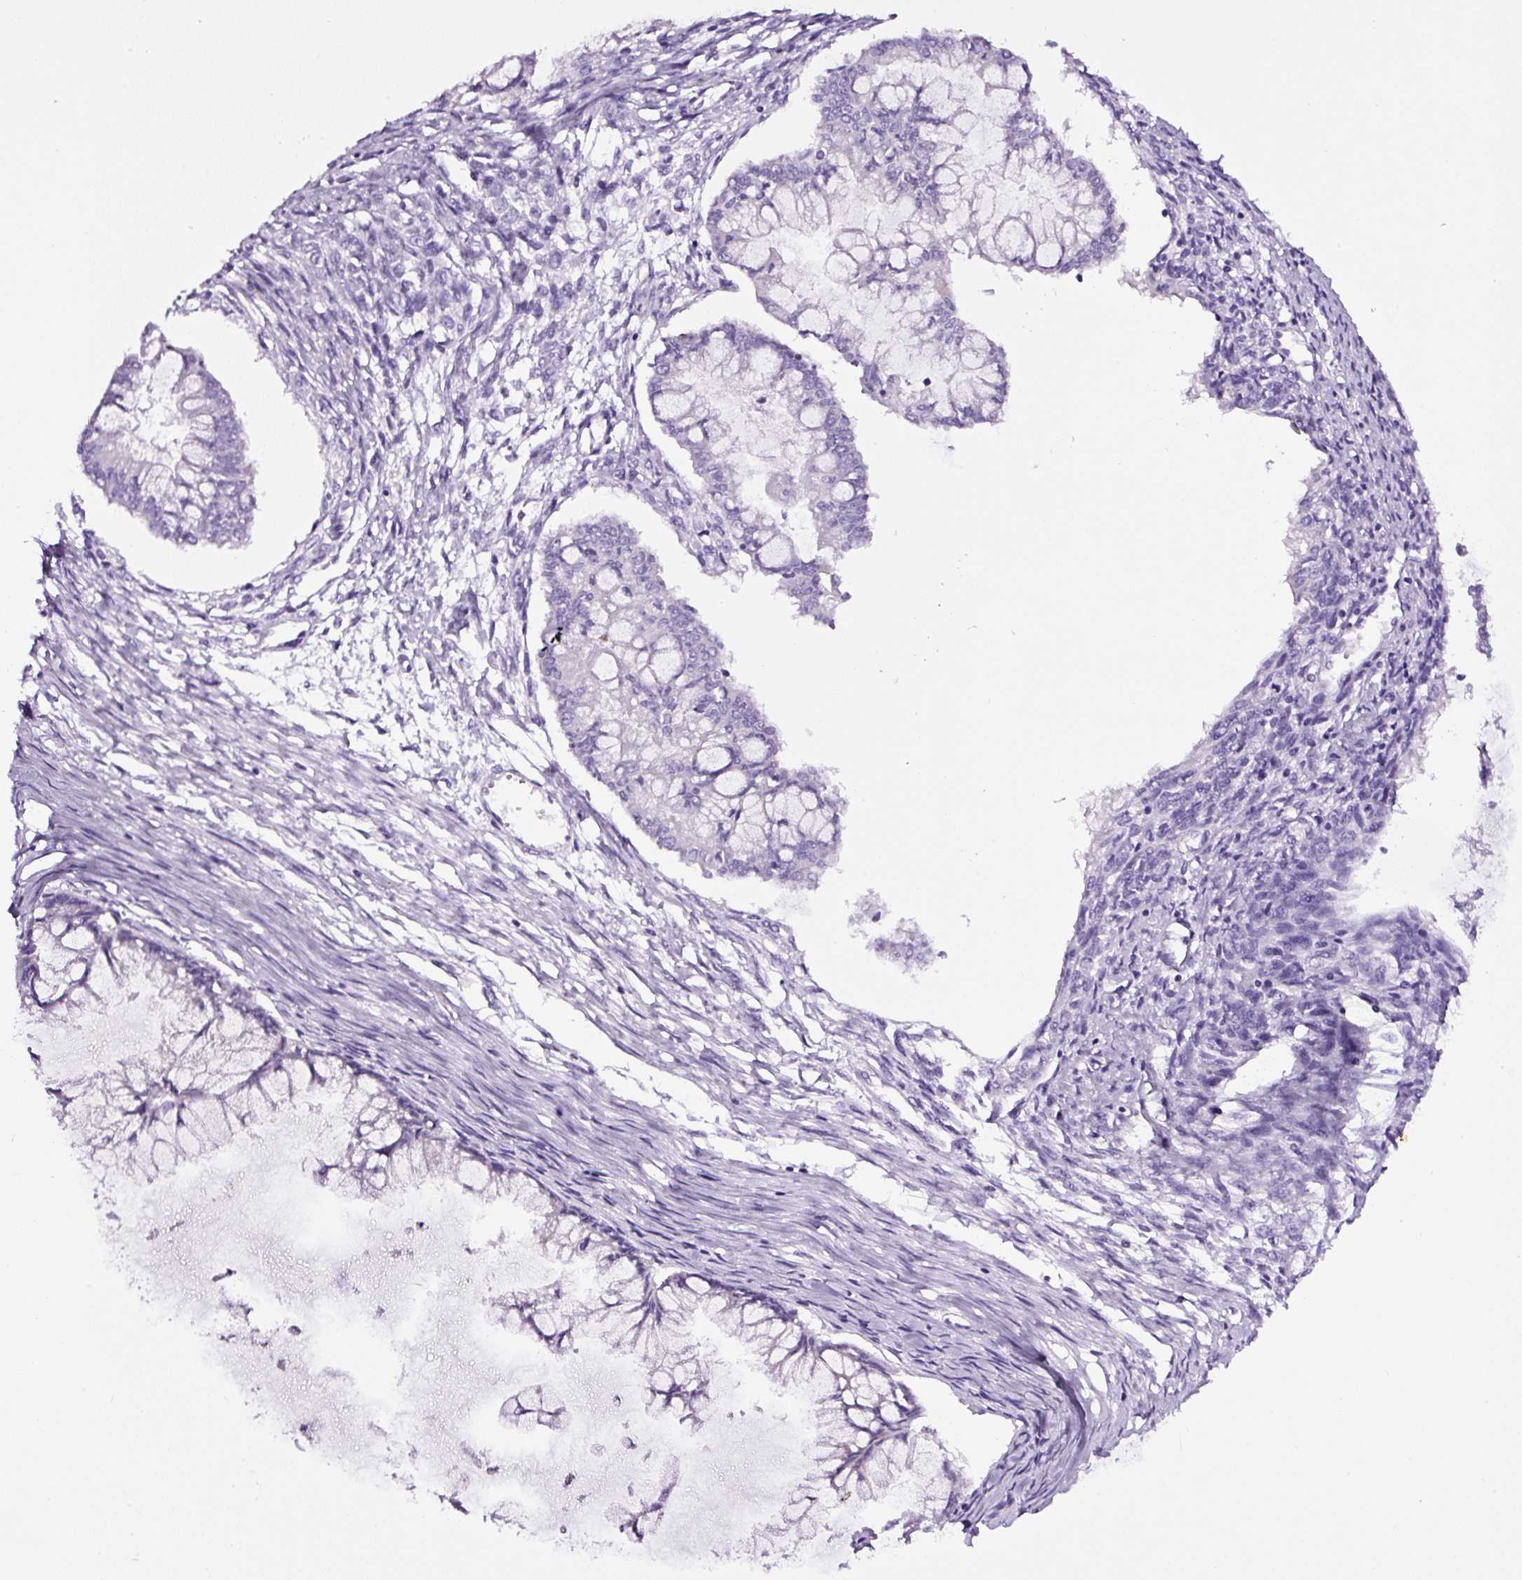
{"staining": {"intensity": "negative", "quantity": "none", "location": "none"}, "tissue": "ovarian cancer", "cell_type": "Tumor cells", "image_type": "cancer", "snomed": [{"axis": "morphology", "description": "Cystadenocarcinoma, mucinous, NOS"}, {"axis": "topography", "description": "Ovary"}], "caption": "This image is of ovarian mucinous cystadenocarcinoma stained with IHC to label a protein in brown with the nuclei are counter-stained blue. There is no staining in tumor cells. (DAB (3,3'-diaminobenzidine) immunohistochemistry (IHC), high magnification).", "gene": "SP8", "patient": {"sex": "female", "age": 34}}